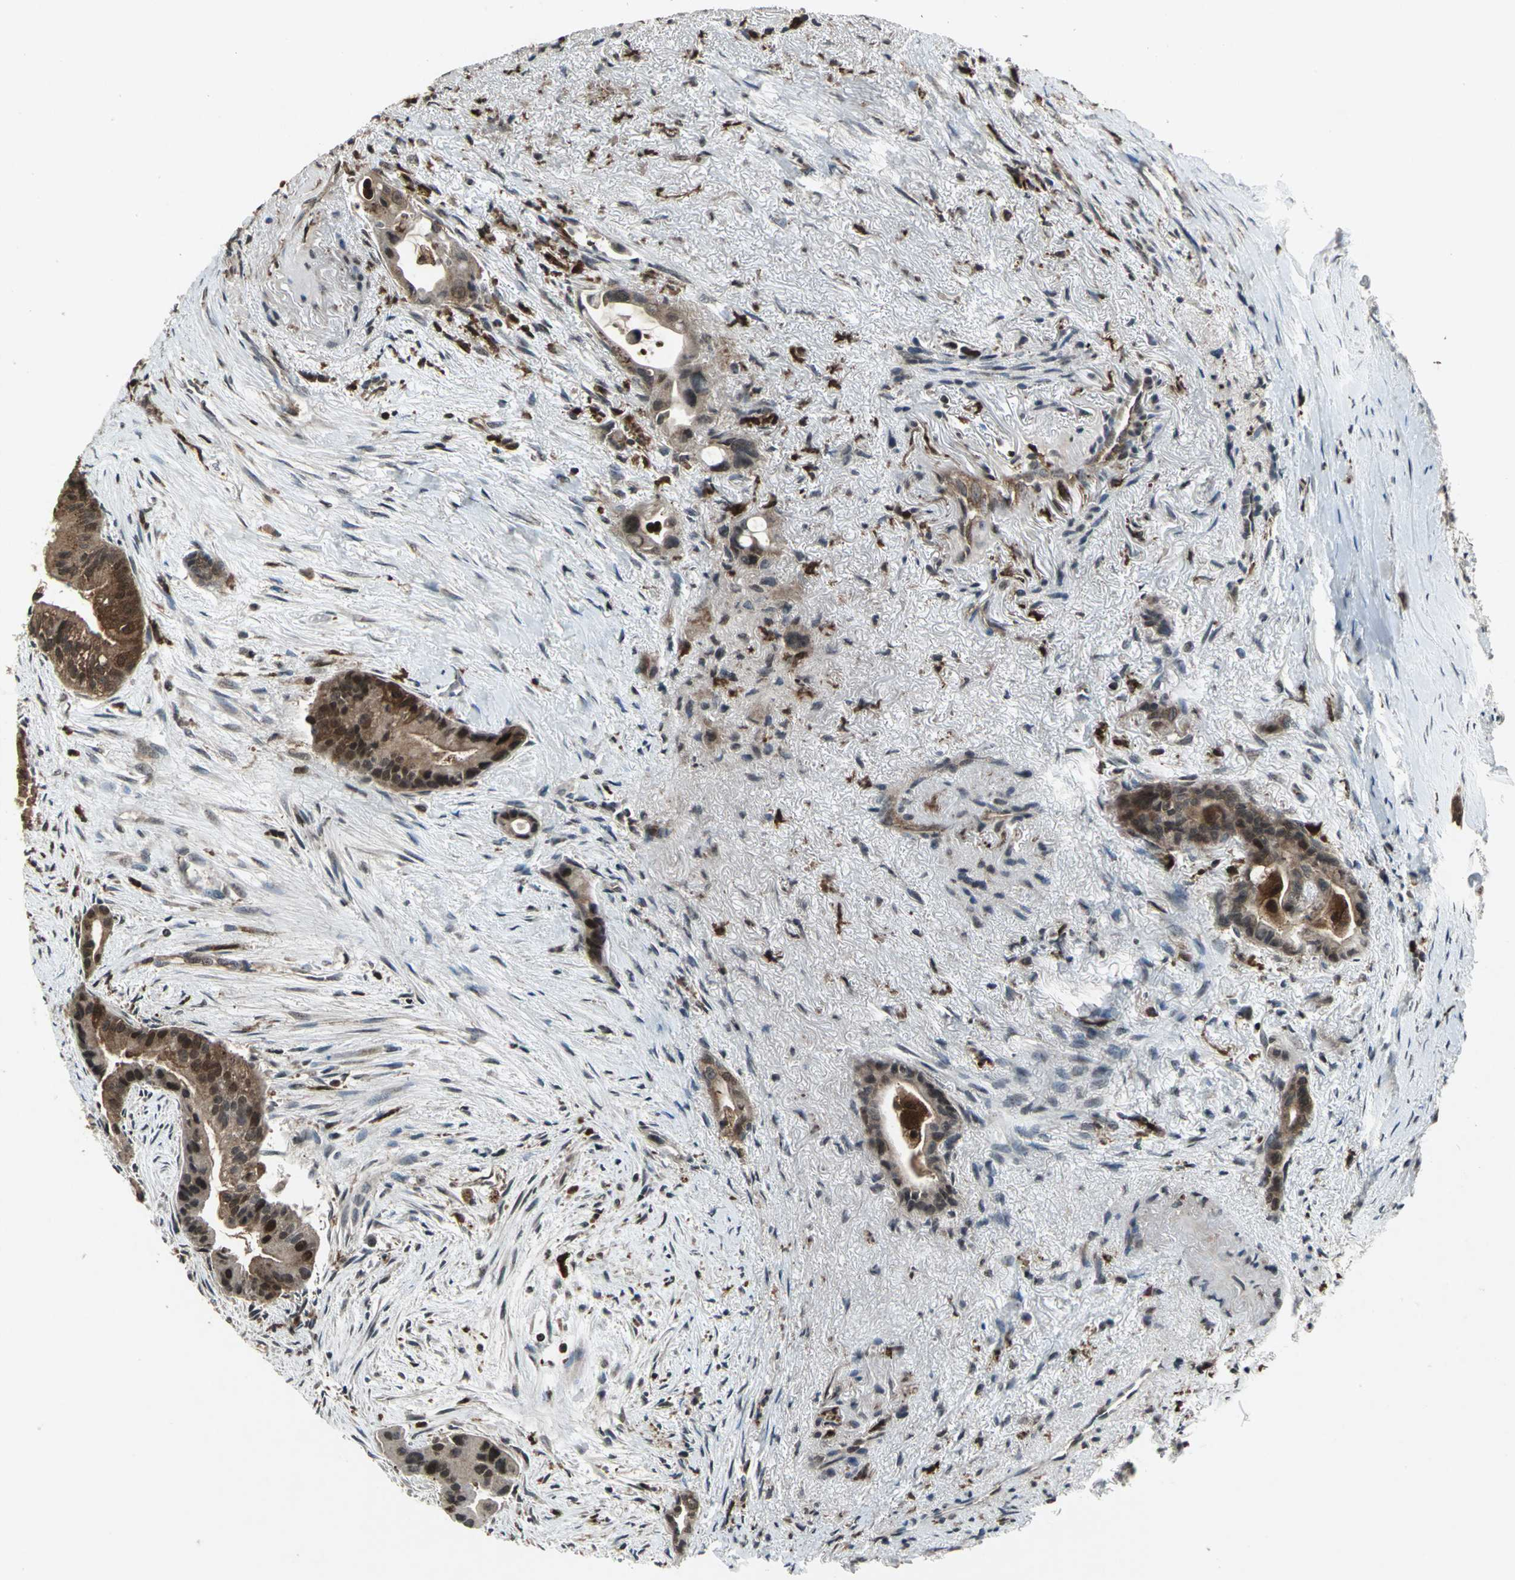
{"staining": {"intensity": "strong", "quantity": ">75%", "location": "cytoplasmic/membranous,nuclear"}, "tissue": "liver cancer", "cell_type": "Tumor cells", "image_type": "cancer", "snomed": [{"axis": "morphology", "description": "Cholangiocarcinoma"}, {"axis": "topography", "description": "Liver"}], "caption": "Liver cancer stained with immunohistochemistry displays strong cytoplasmic/membranous and nuclear staining in about >75% of tumor cells. (DAB IHC with brightfield microscopy, high magnification).", "gene": "PYCARD", "patient": {"sex": "female", "age": 55}}